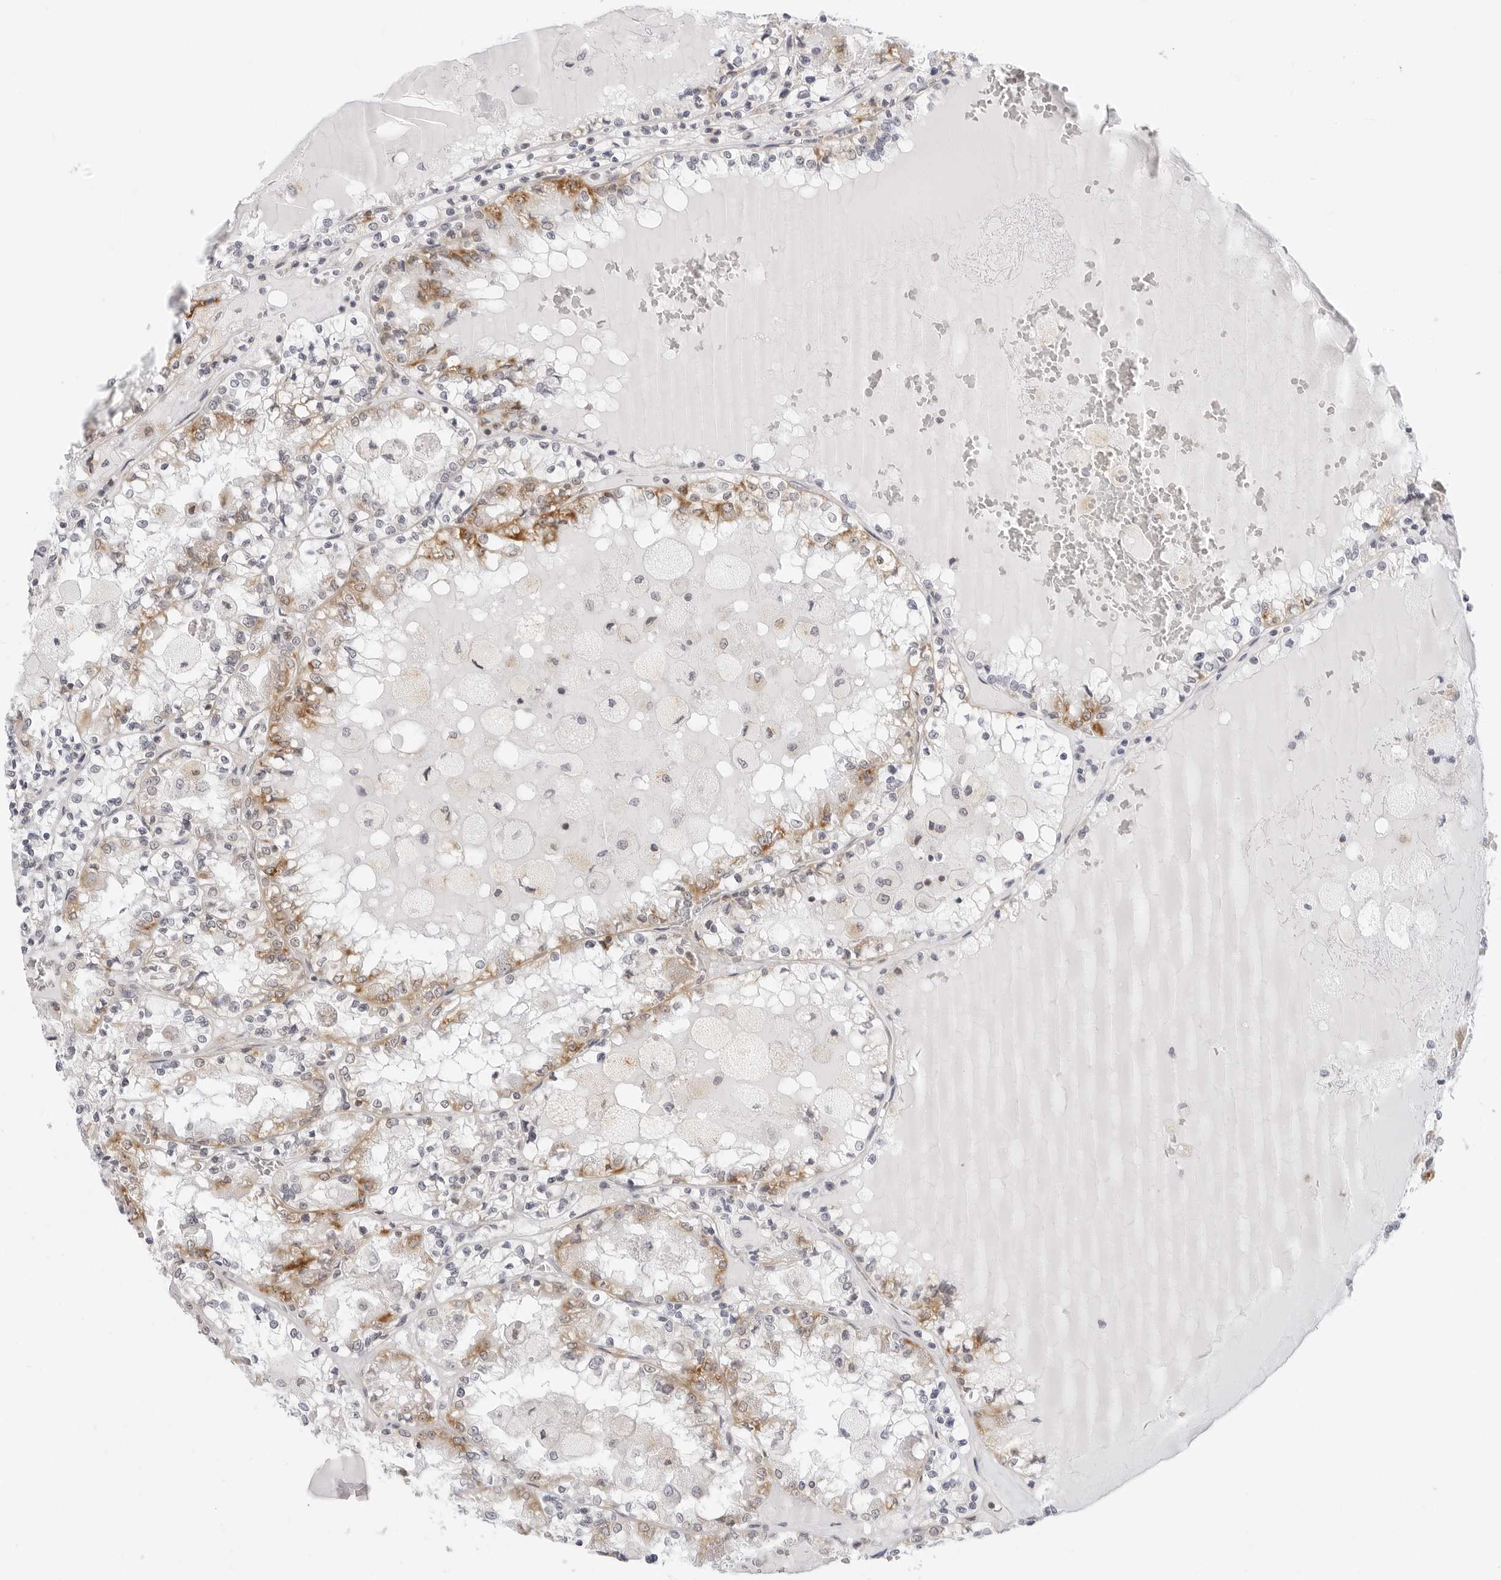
{"staining": {"intensity": "moderate", "quantity": ">75%", "location": "cytoplasmic/membranous"}, "tissue": "renal cancer", "cell_type": "Tumor cells", "image_type": "cancer", "snomed": [{"axis": "morphology", "description": "Adenocarcinoma, NOS"}, {"axis": "topography", "description": "Kidney"}], "caption": "Adenocarcinoma (renal) stained with a brown dye exhibits moderate cytoplasmic/membranous positive staining in about >75% of tumor cells.", "gene": "CIART", "patient": {"sex": "female", "age": 56}}